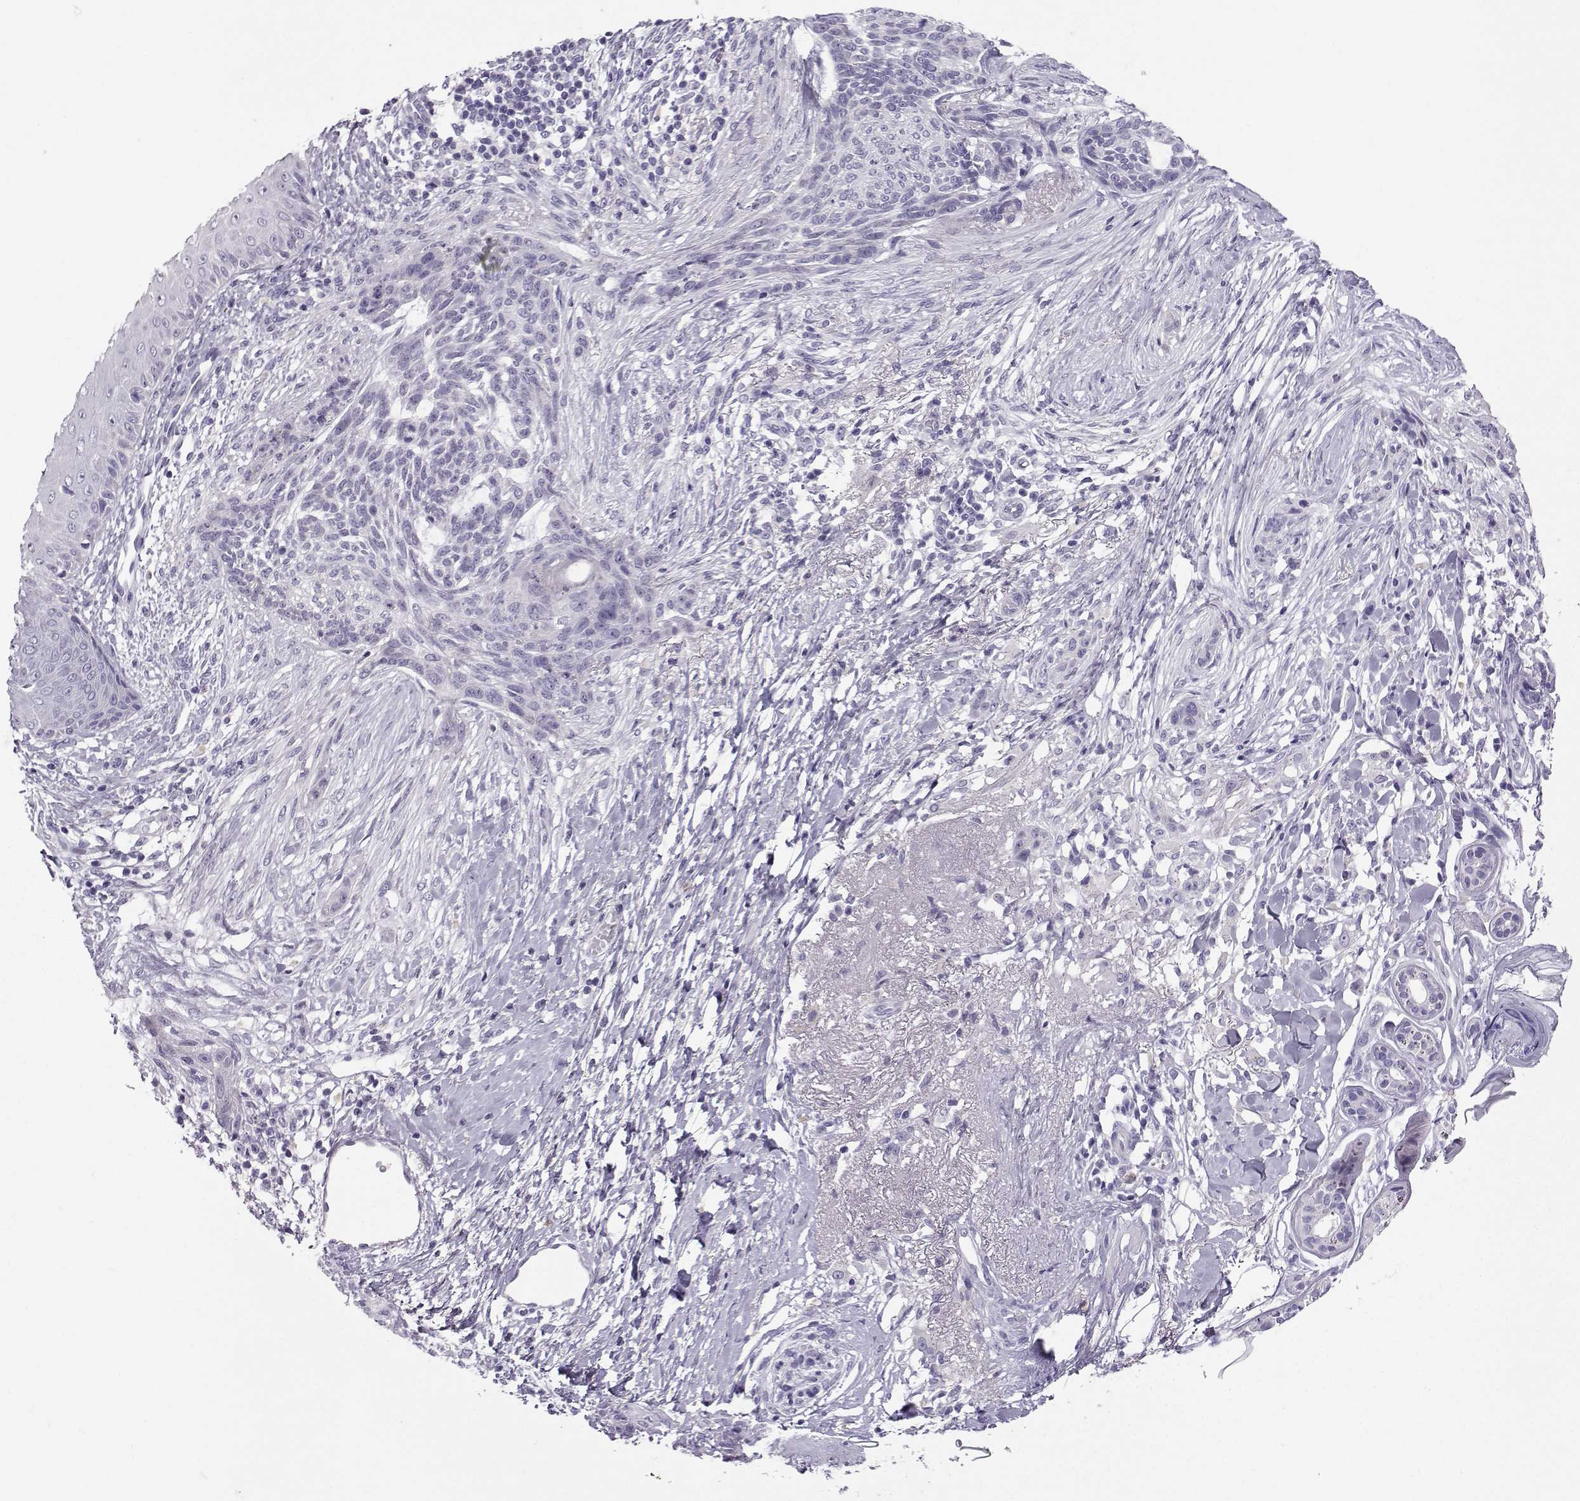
{"staining": {"intensity": "negative", "quantity": "none", "location": "none"}, "tissue": "skin cancer", "cell_type": "Tumor cells", "image_type": "cancer", "snomed": [{"axis": "morphology", "description": "Normal tissue, NOS"}, {"axis": "morphology", "description": "Basal cell carcinoma"}, {"axis": "topography", "description": "Skin"}], "caption": "The IHC histopathology image has no significant expression in tumor cells of skin cancer tissue.", "gene": "ZBTB8B", "patient": {"sex": "male", "age": 84}}